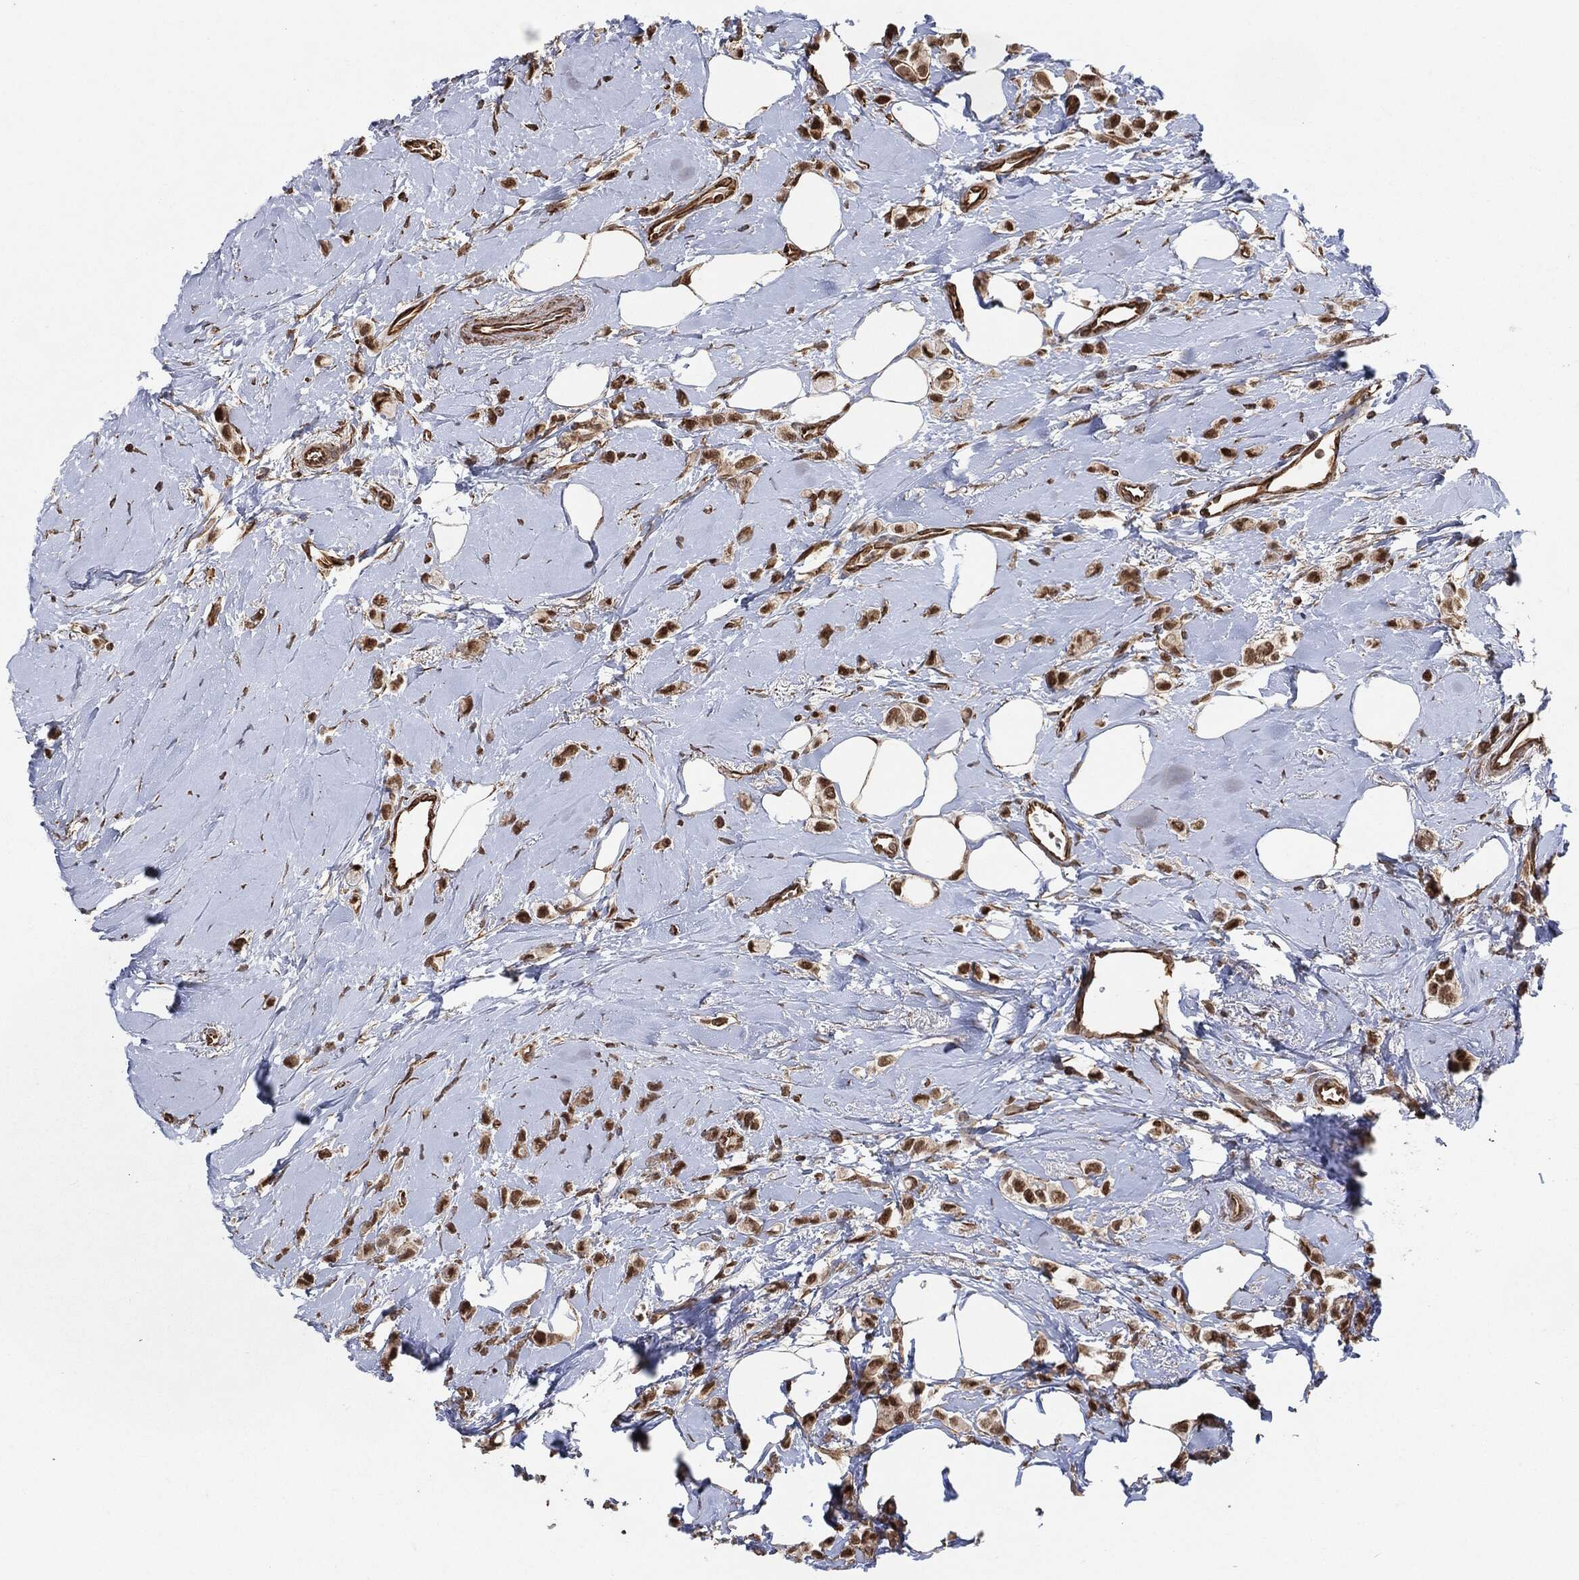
{"staining": {"intensity": "strong", "quantity": "25%-75%", "location": "nuclear"}, "tissue": "breast cancer", "cell_type": "Tumor cells", "image_type": "cancer", "snomed": [{"axis": "morphology", "description": "Lobular carcinoma"}, {"axis": "topography", "description": "Breast"}], "caption": "Breast lobular carcinoma was stained to show a protein in brown. There is high levels of strong nuclear expression in about 25%-75% of tumor cells.", "gene": "TP53RK", "patient": {"sex": "female", "age": 66}}